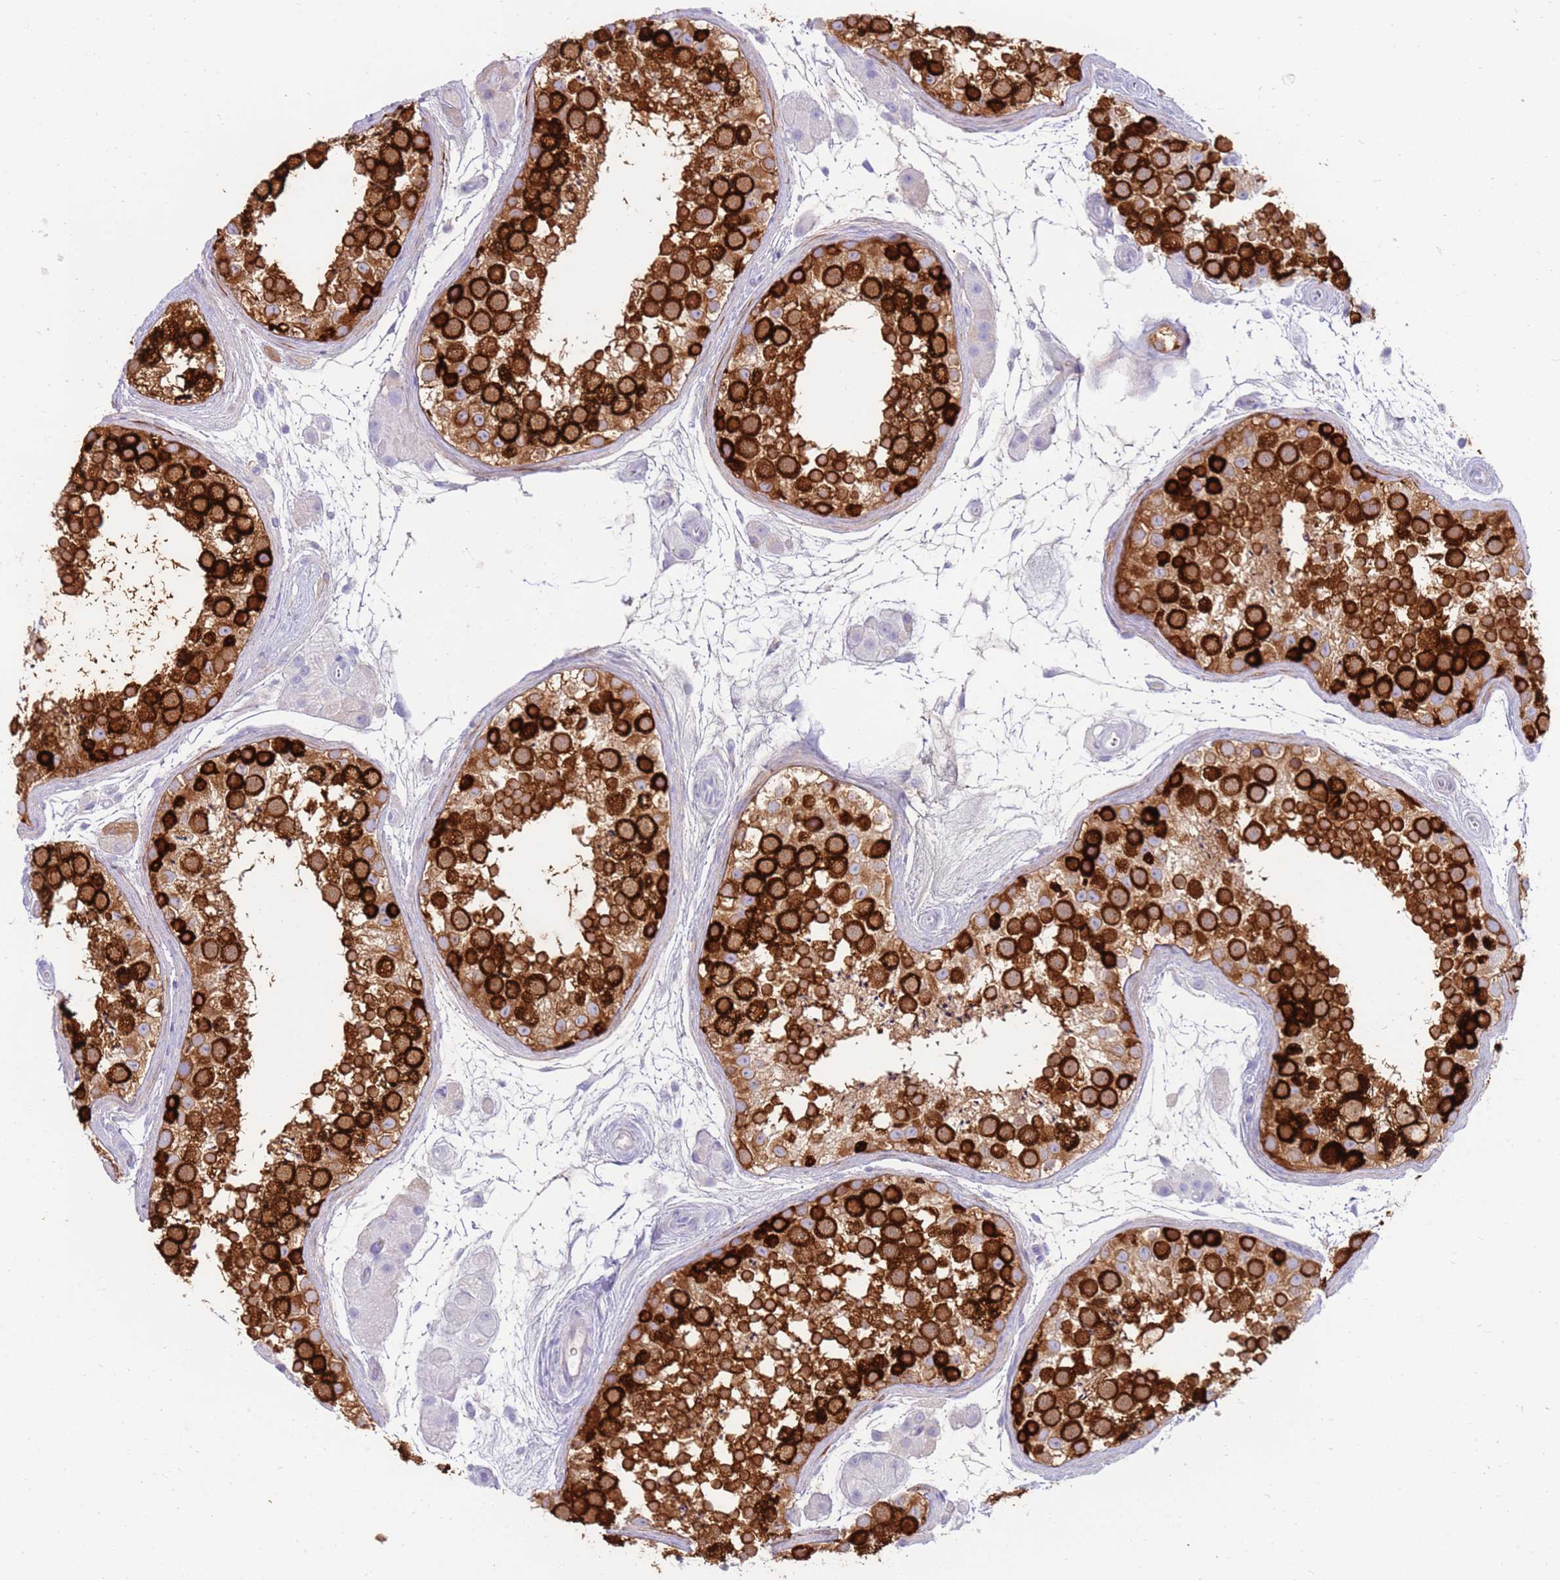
{"staining": {"intensity": "strong", "quantity": ">75%", "location": "cytoplasmic/membranous"}, "tissue": "testis", "cell_type": "Cells in seminiferous ducts", "image_type": "normal", "snomed": [{"axis": "morphology", "description": "Normal tissue, NOS"}, {"axis": "topography", "description": "Testis"}], "caption": "Immunohistochemistry photomicrograph of normal testis stained for a protein (brown), which demonstrates high levels of strong cytoplasmic/membranous expression in approximately >75% of cells in seminiferous ducts.", "gene": "EVPLL", "patient": {"sex": "male", "age": 41}}